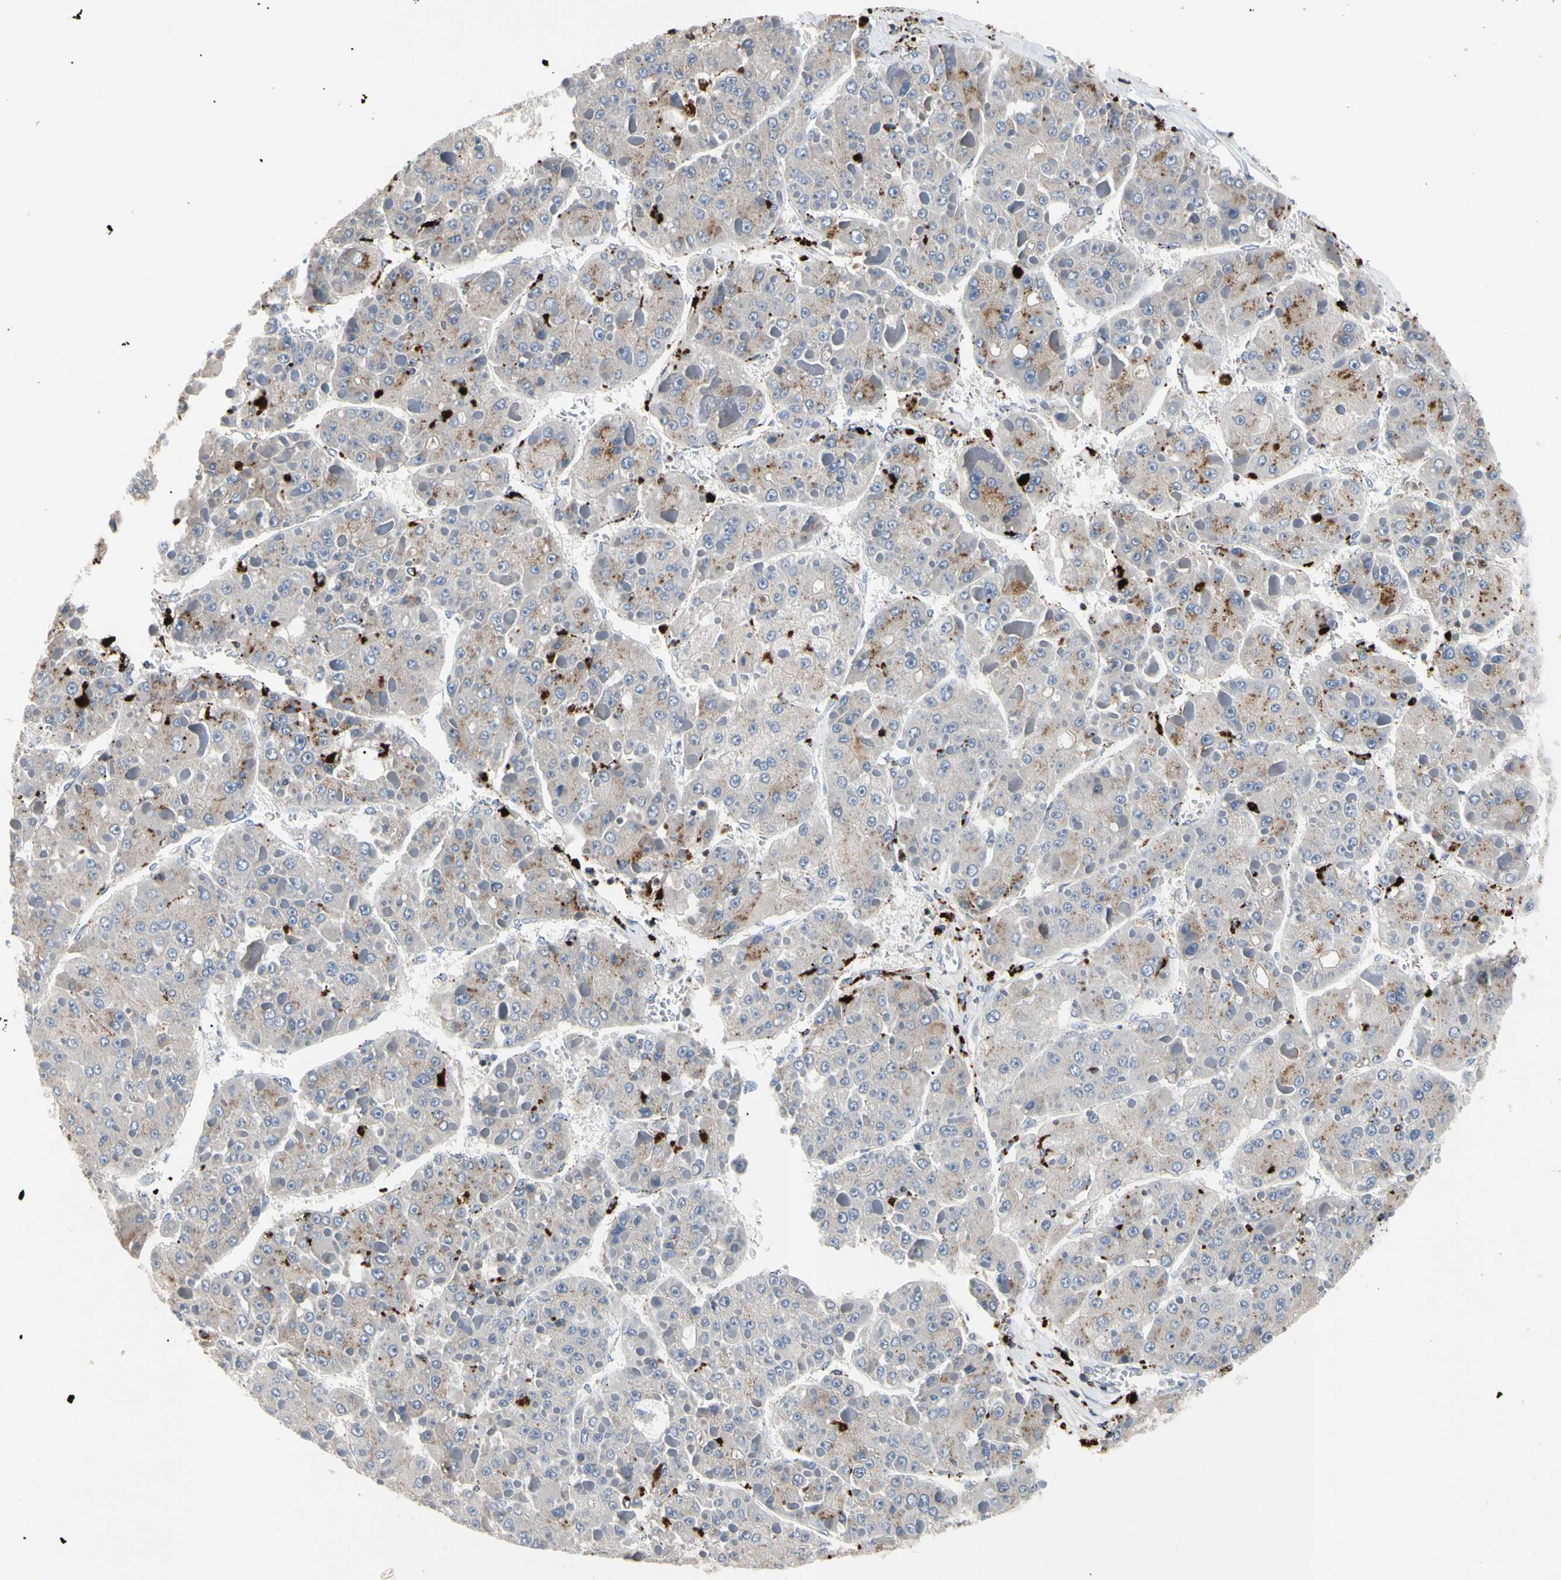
{"staining": {"intensity": "moderate", "quantity": "<25%", "location": "cytoplasmic/membranous"}, "tissue": "liver cancer", "cell_type": "Tumor cells", "image_type": "cancer", "snomed": [{"axis": "morphology", "description": "Carcinoma, Hepatocellular, NOS"}, {"axis": "topography", "description": "Liver"}], "caption": "IHC image of neoplastic tissue: human liver cancer stained using IHC displays low levels of moderate protein expression localized specifically in the cytoplasmic/membranous of tumor cells, appearing as a cytoplasmic/membranous brown color.", "gene": "ADA2", "patient": {"sex": "female", "age": 73}}